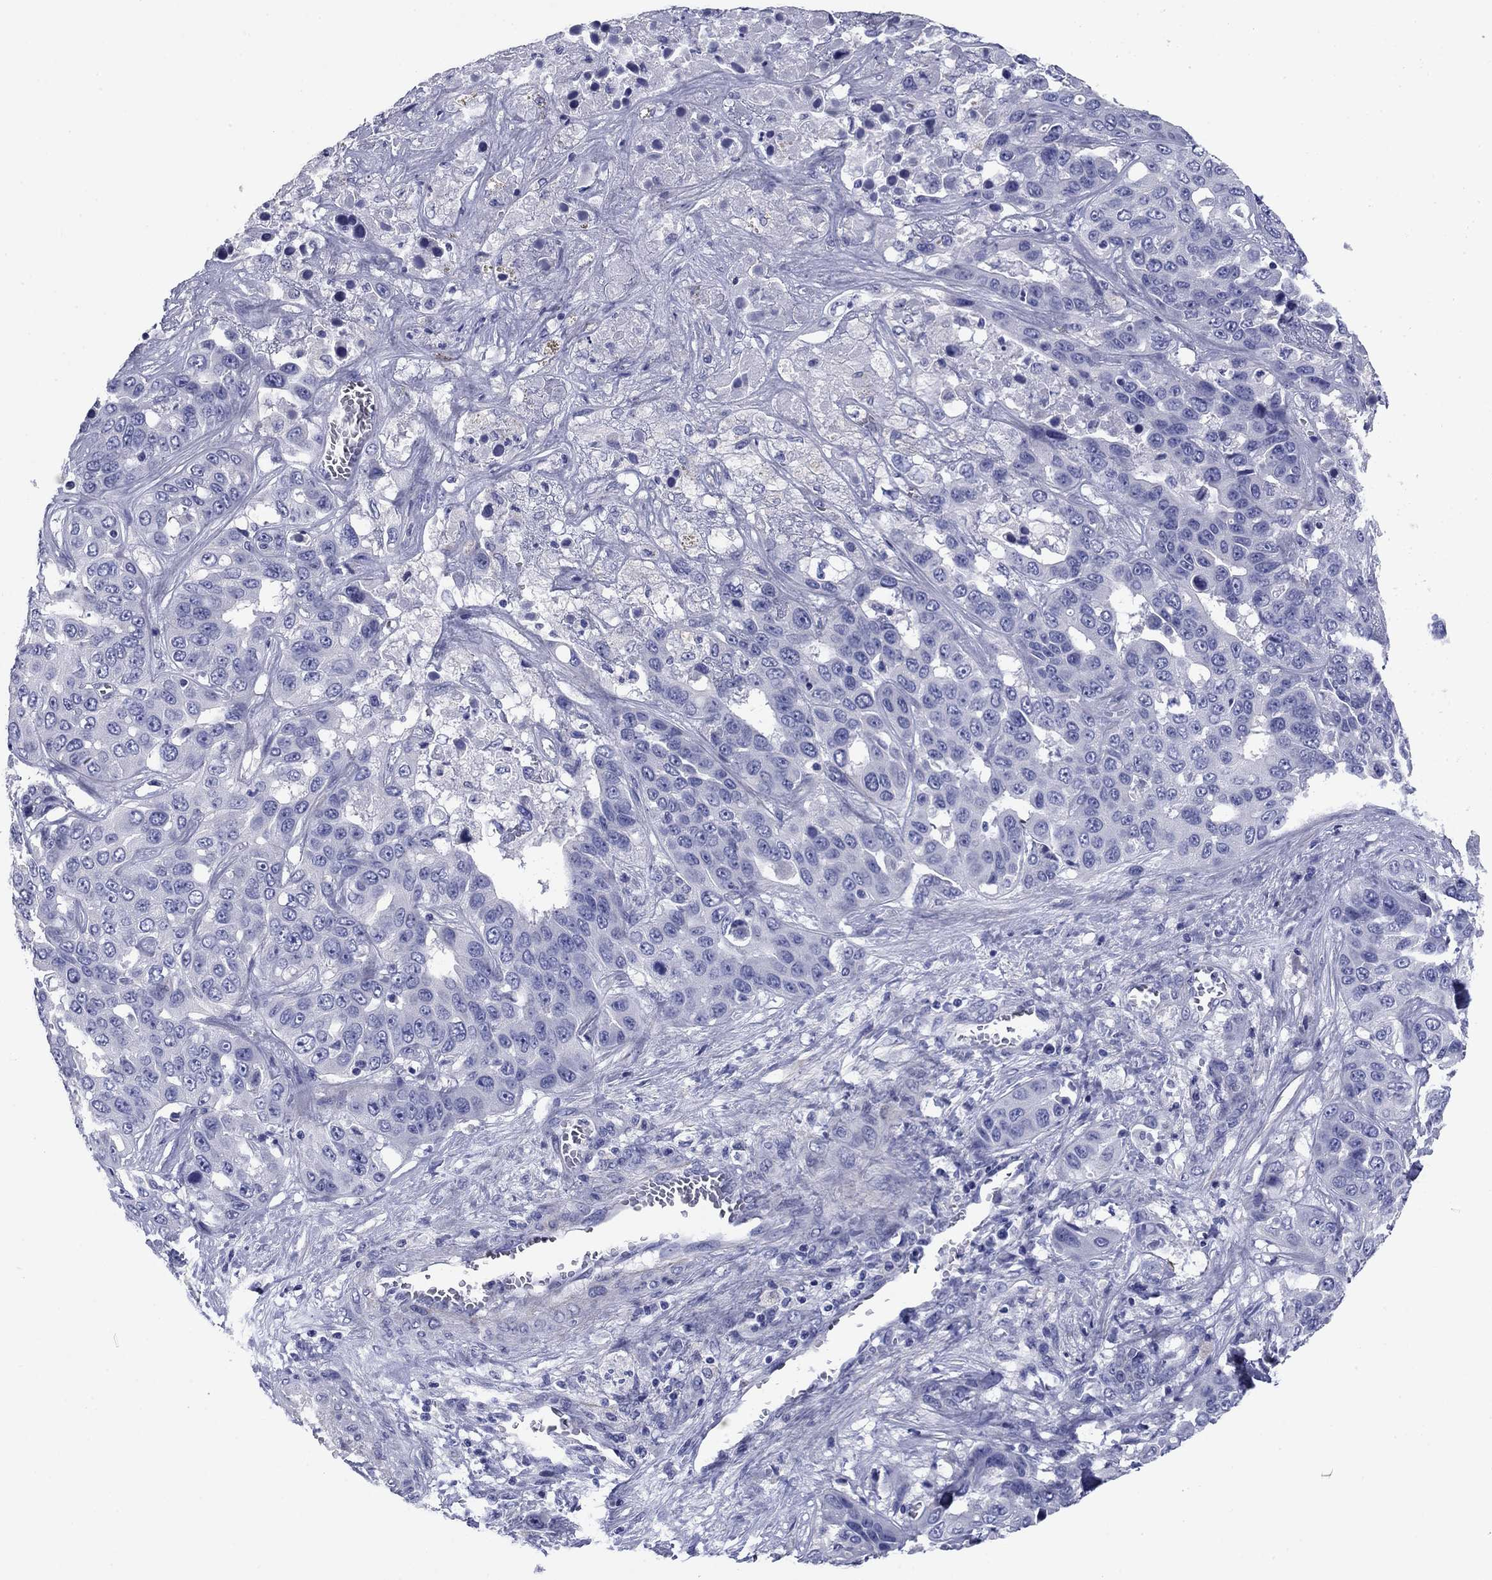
{"staining": {"intensity": "negative", "quantity": "none", "location": "none"}, "tissue": "liver cancer", "cell_type": "Tumor cells", "image_type": "cancer", "snomed": [{"axis": "morphology", "description": "Cholangiocarcinoma"}, {"axis": "topography", "description": "Liver"}], "caption": "DAB (3,3'-diaminobenzidine) immunohistochemical staining of human cholangiocarcinoma (liver) shows no significant positivity in tumor cells.", "gene": "PRKCG", "patient": {"sex": "female", "age": 52}}